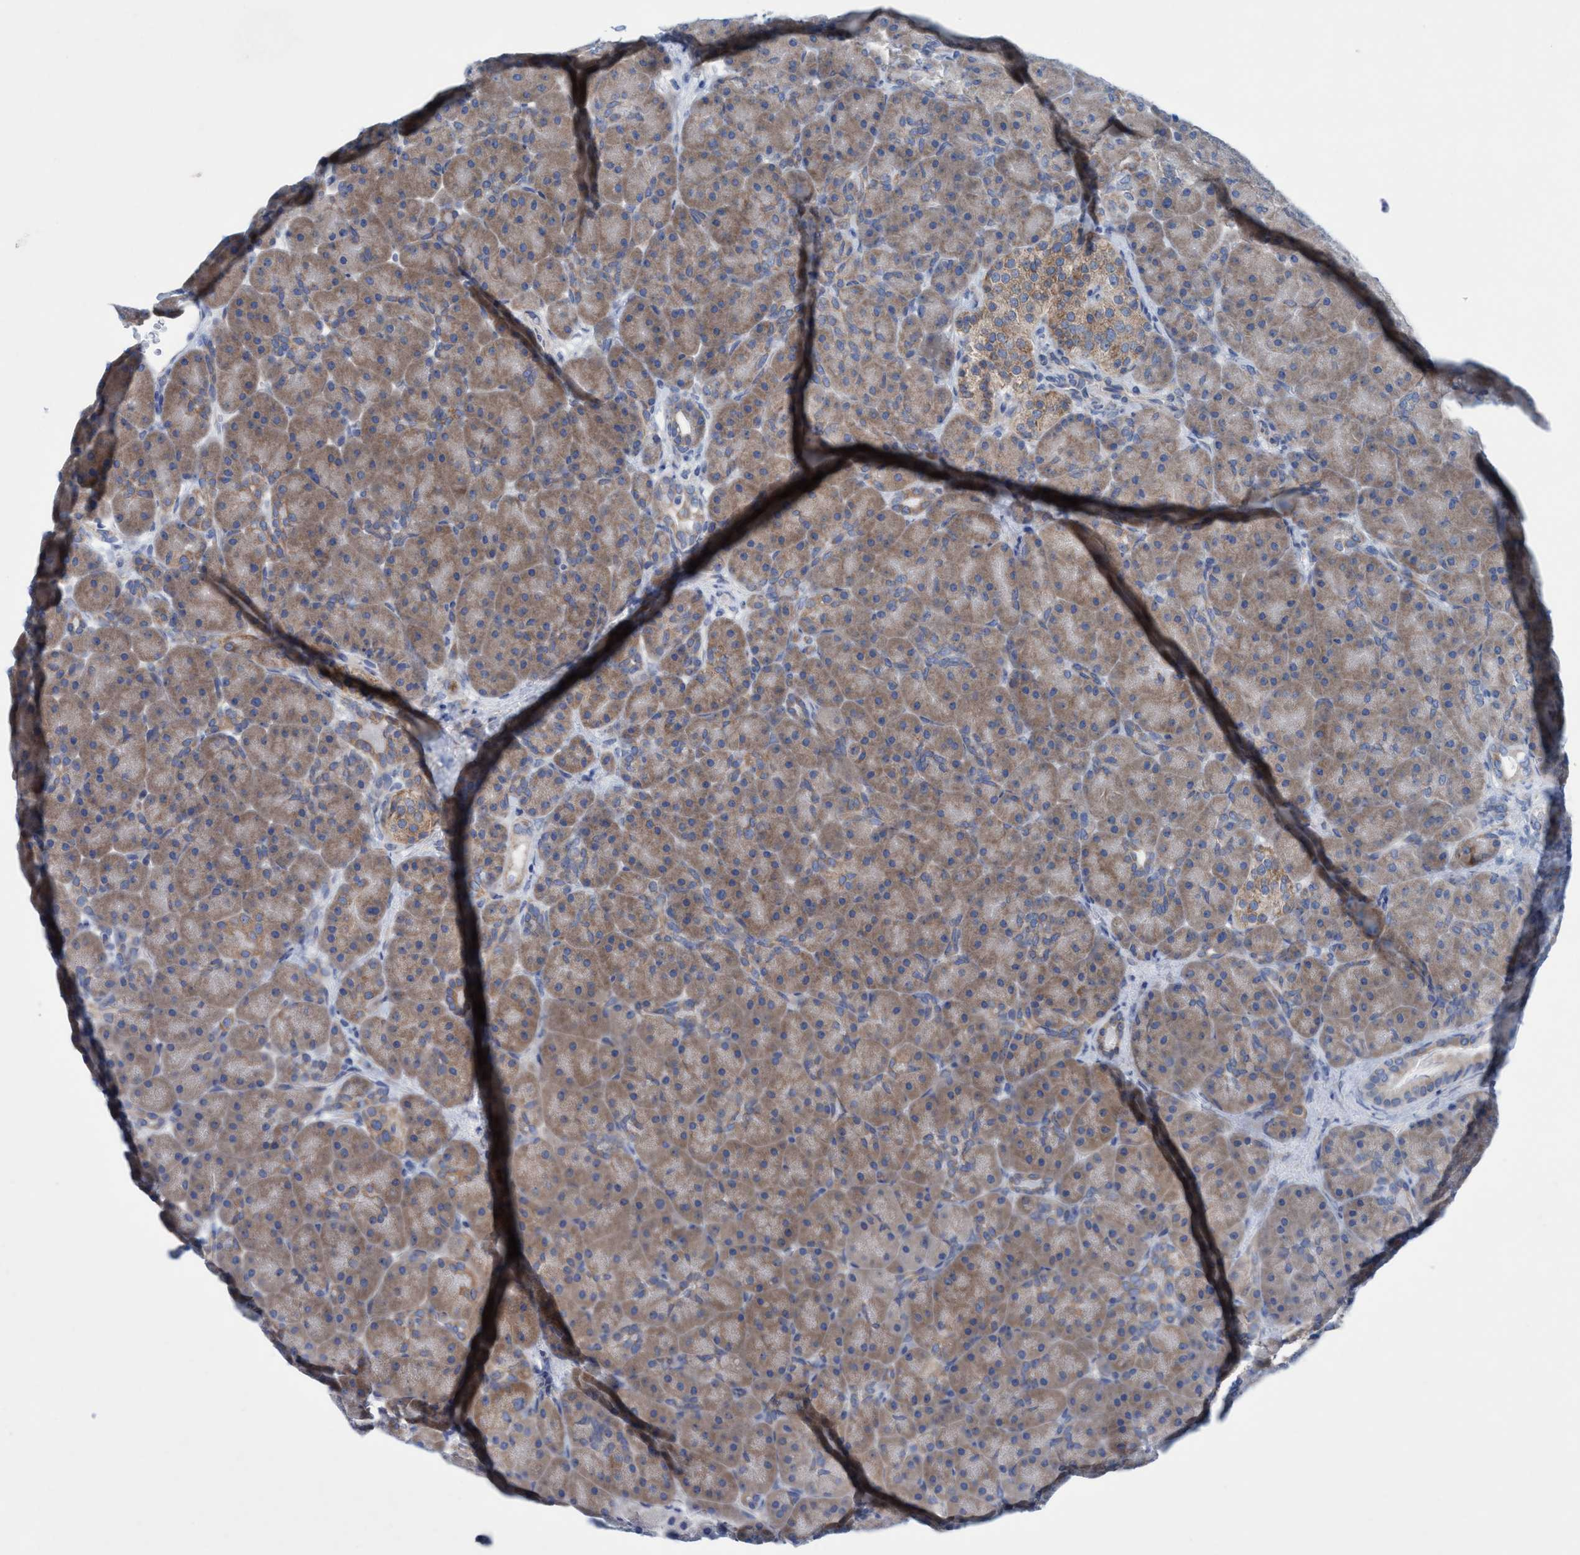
{"staining": {"intensity": "moderate", "quantity": ">75%", "location": "cytoplasmic/membranous"}, "tissue": "pancreas", "cell_type": "Exocrine glandular cells", "image_type": "normal", "snomed": [{"axis": "morphology", "description": "Normal tissue, NOS"}, {"axis": "topography", "description": "Pancreas"}], "caption": "Protein analysis of unremarkable pancreas reveals moderate cytoplasmic/membranous positivity in about >75% of exocrine glandular cells. Immunohistochemistry (ihc) stains the protein of interest in brown and the nuclei are stained blue.", "gene": "RSAD1", "patient": {"sex": "male", "age": 66}}